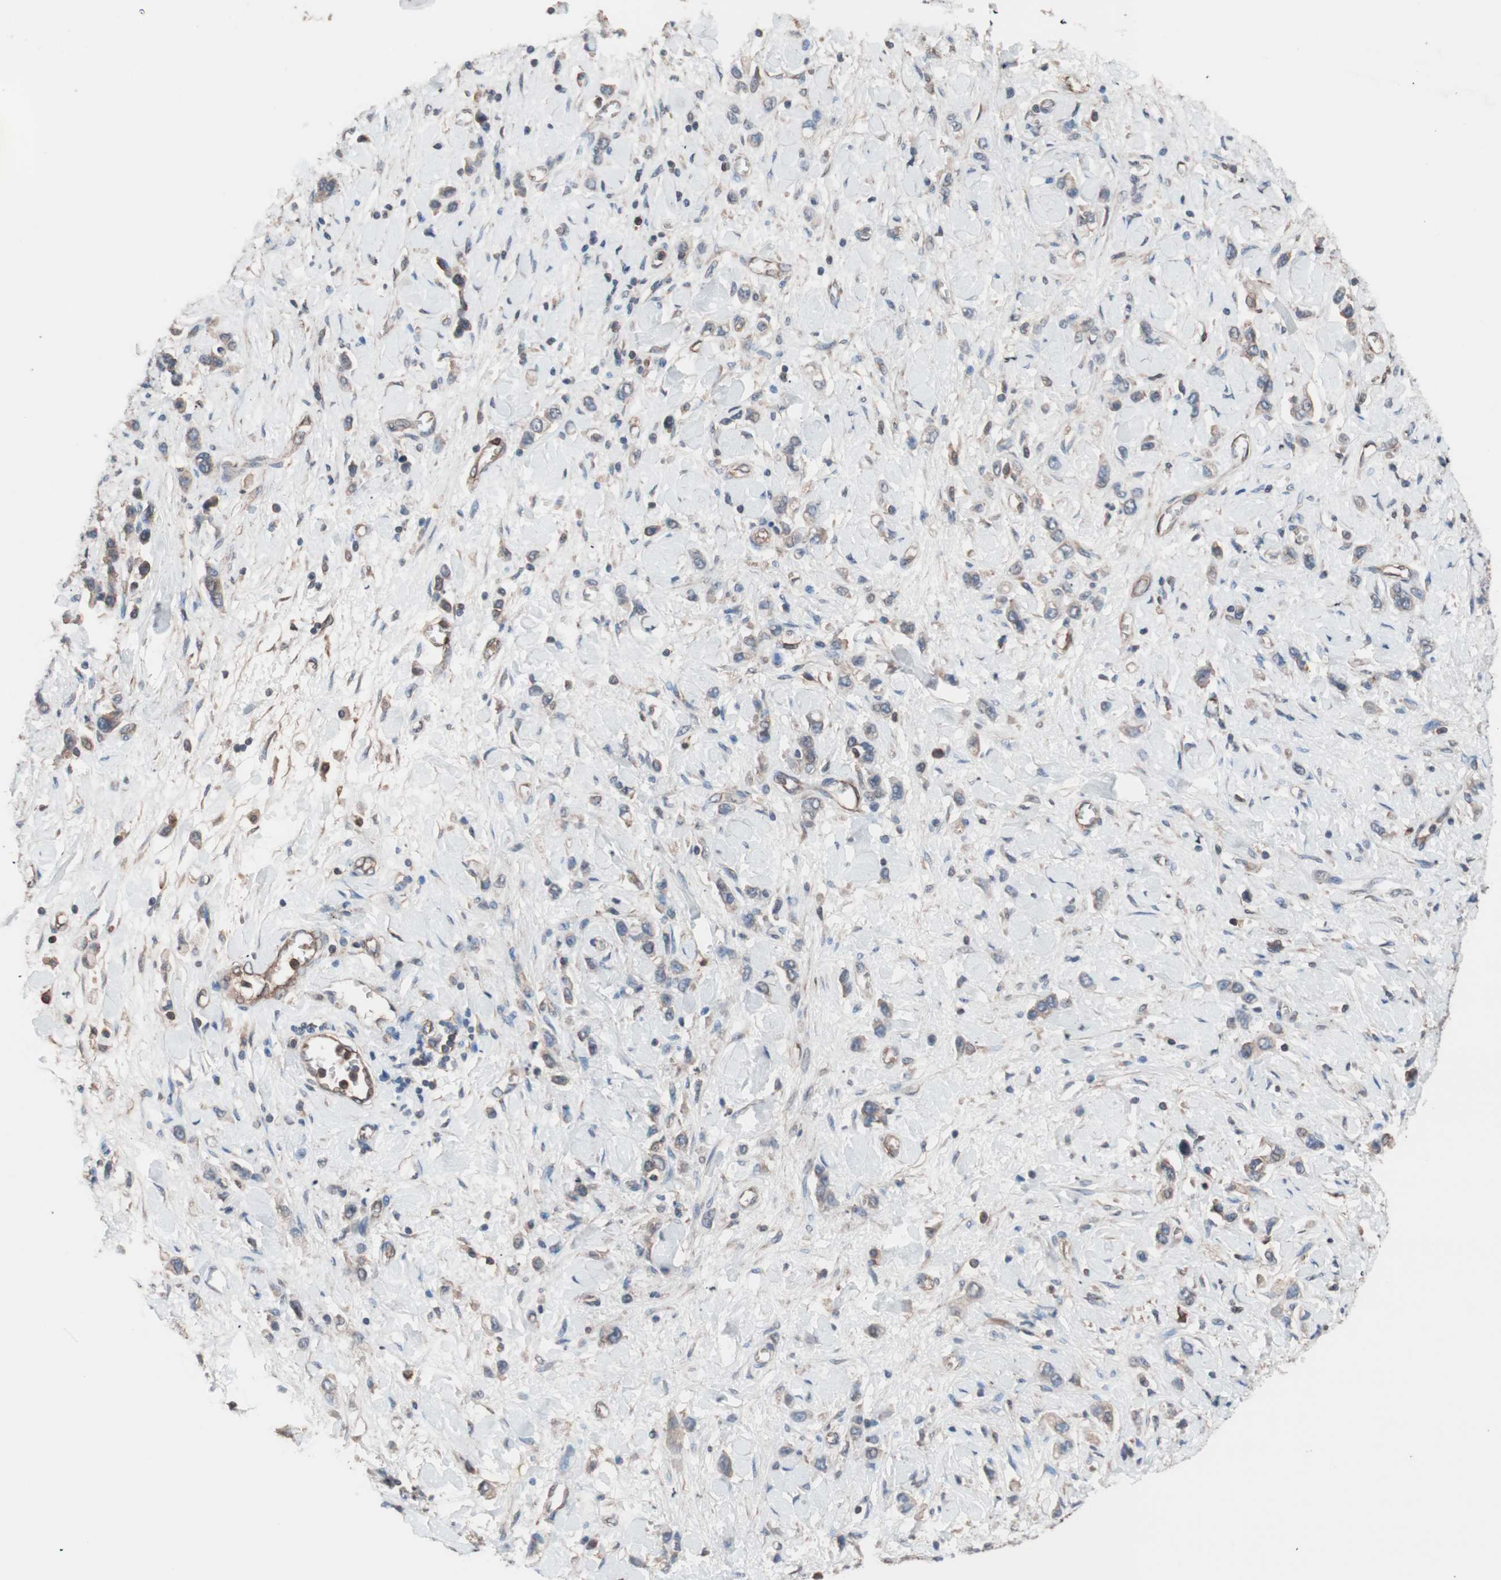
{"staining": {"intensity": "weak", "quantity": "<25%", "location": "cytoplasmic/membranous"}, "tissue": "stomach cancer", "cell_type": "Tumor cells", "image_type": "cancer", "snomed": [{"axis": "morphology", "description": "Normal tissue, NOS"}, {"axis": "morphology", "description": "Adenocarcinoma, NOS"}, {"axis": "topography", "description": "Stomach, upper"}, {"axis": "topography", "description": "Stomach"}], "caption": "DAB (3,3'-diaminobenzidine) immunohistochemical staining of adenocarcinoma (stomach) reveals no significant expression in tumor cells.", "gene": "ATG7", "patient": {"sex": "female", "age": 65}}